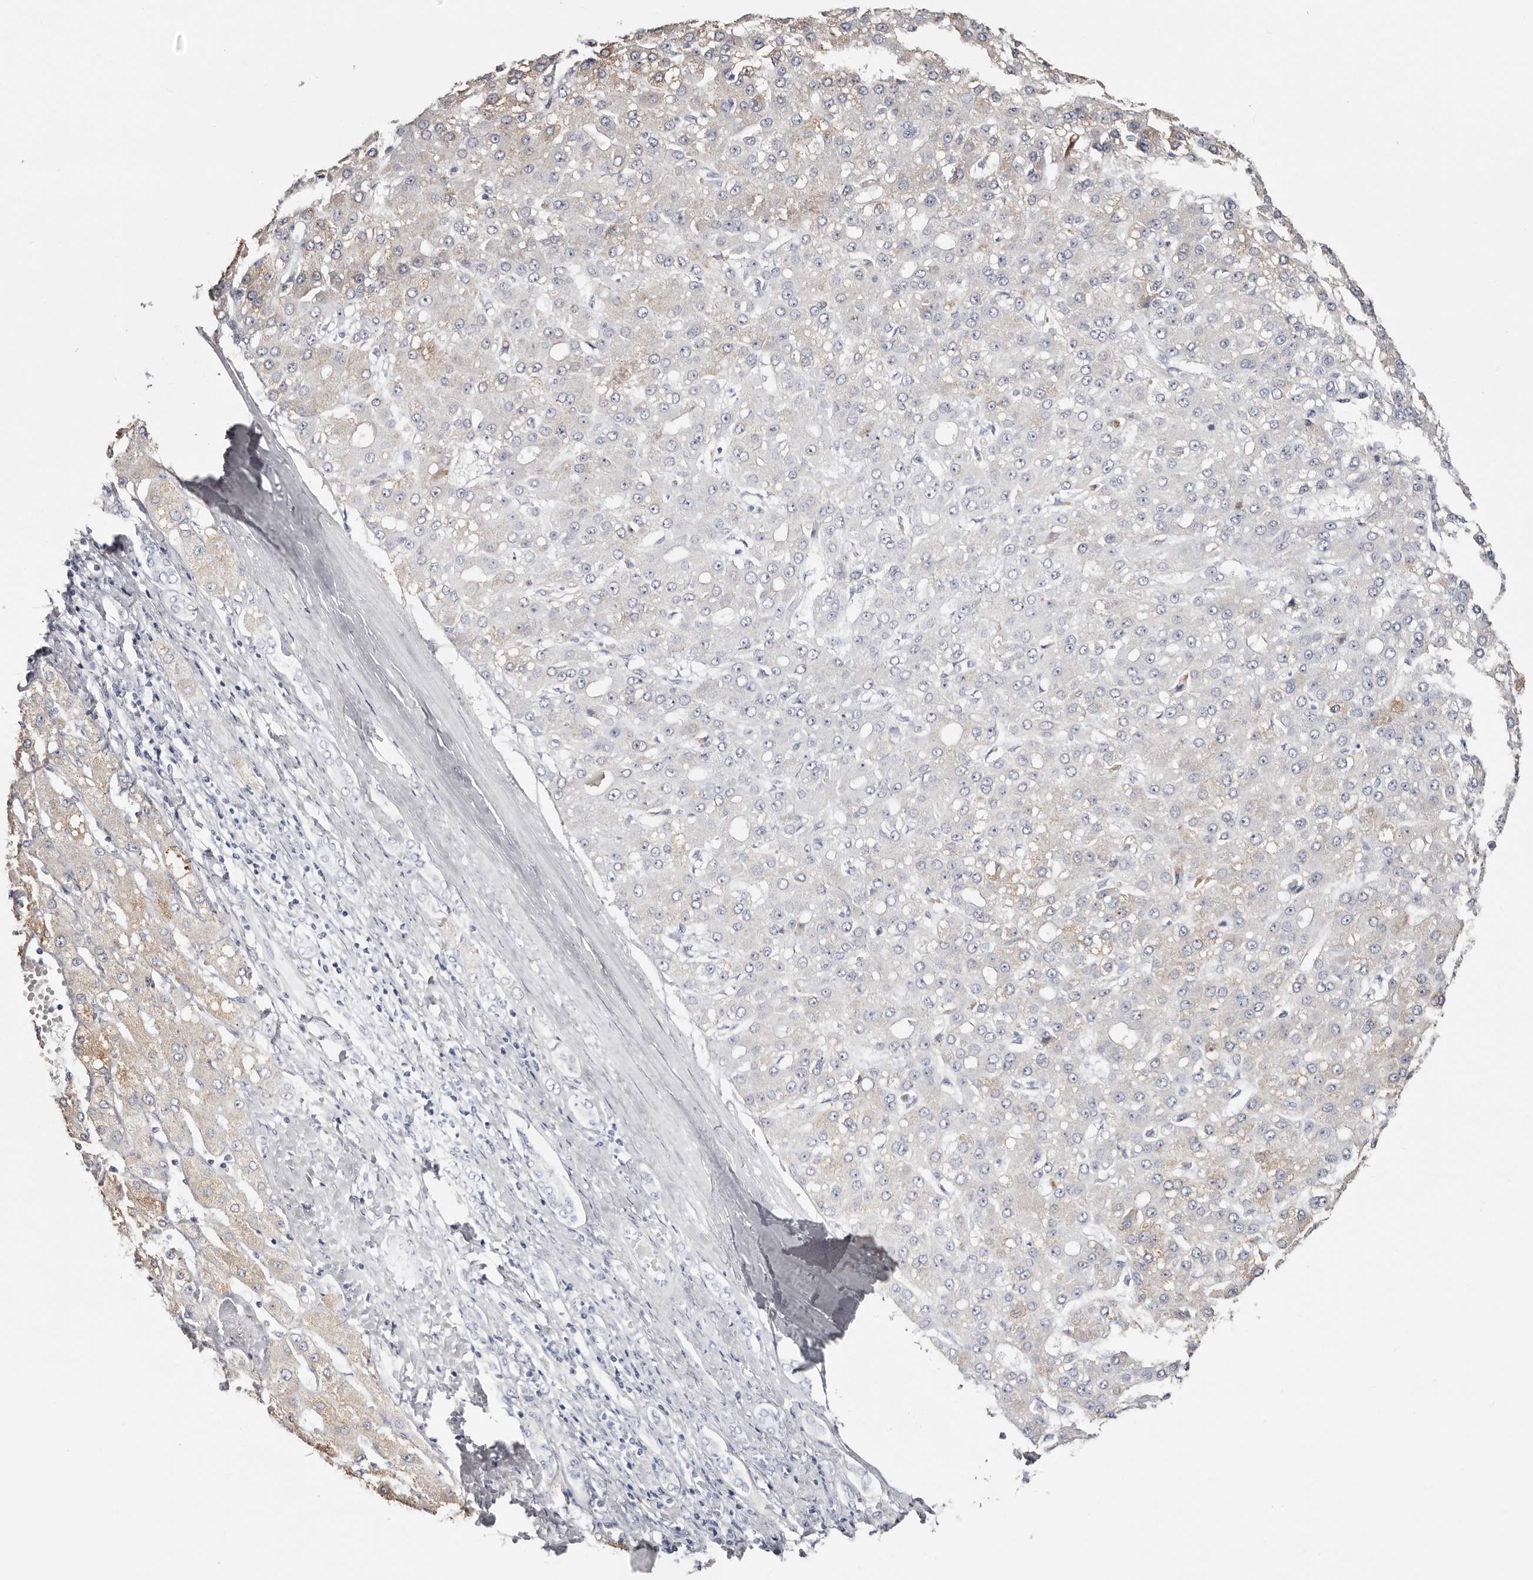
{"staining": {"intensity": "moderate", "quantity": "<25%", "location": "cytoplasmic/membranous"}, "tissue": "liver cancer", "cell_type": "Tumor cells", "image_type": "cancer", "snomed": [{"axis": "morphology", "description": "Carcinoma, Hepatocellular, NOS"}, {"axis": "topography", "description": "Liver"}], "caption": "Hepatocellular carcinoma (liver) stained with immunohistochemistry exhibits moderate cytoplasmic/membranous expression in about <25% of tumor cells.", "gene": "AKNAD1", "patient": {"sex": "male", "age": 67}}